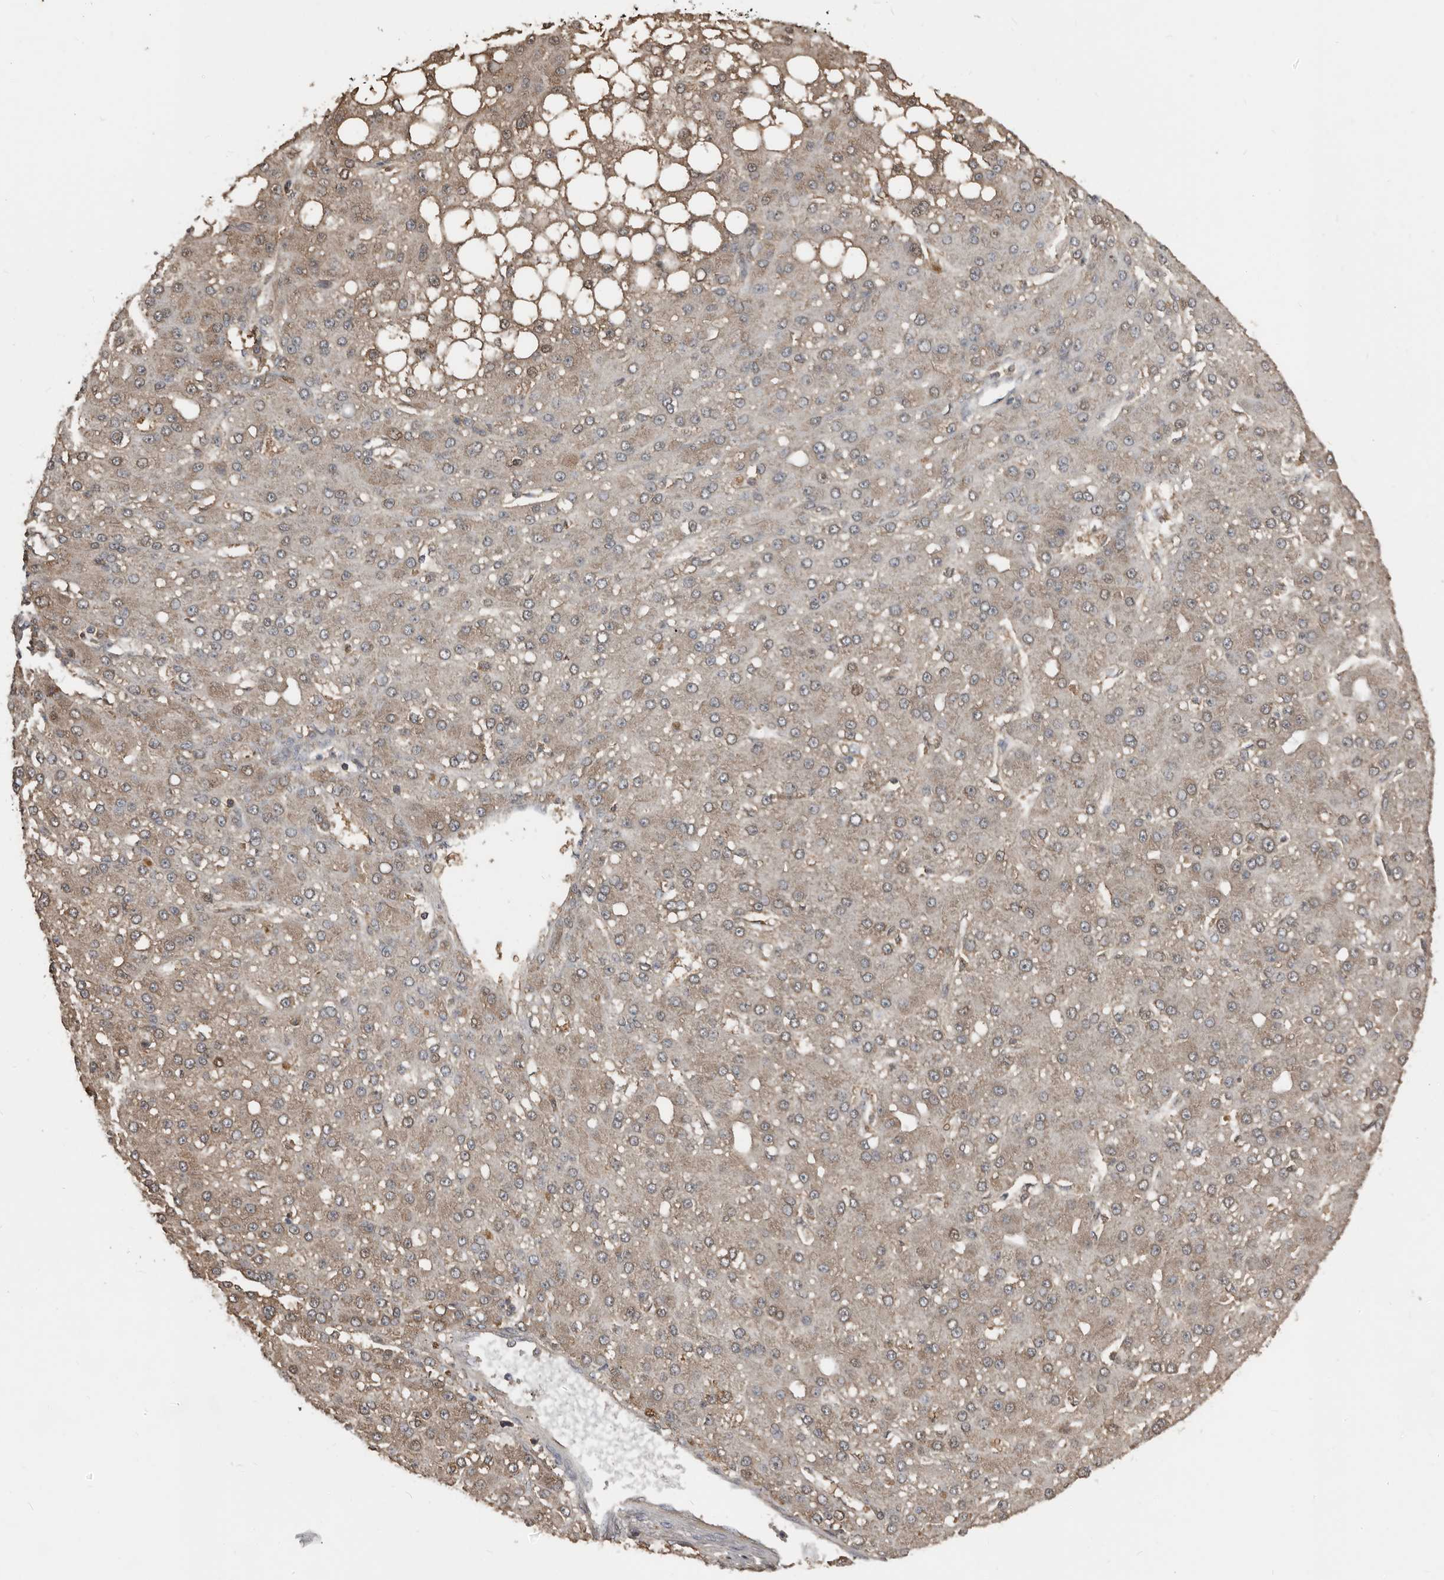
{"staining": {"intensity": "weak", "quantity": ">75%", "location": "cytoplasmic/membranous"}, "tissue": "liver cancer", "cell_type": "Tumor cells", "image_type": "cancer", "snomed": [{"axis": "morphology", "description": "Carcinoma, Hepatocellular, NOS"}, {"axis": "topography", "description": "Liver"}], "caption": "Protein analysis of liver cancer tissue shows weak cytoplasmic/membranous staining in approximately >75% of tumor cells.", "gene": "KCNJ8", "patient": {"sex": "male", "age": 67}}